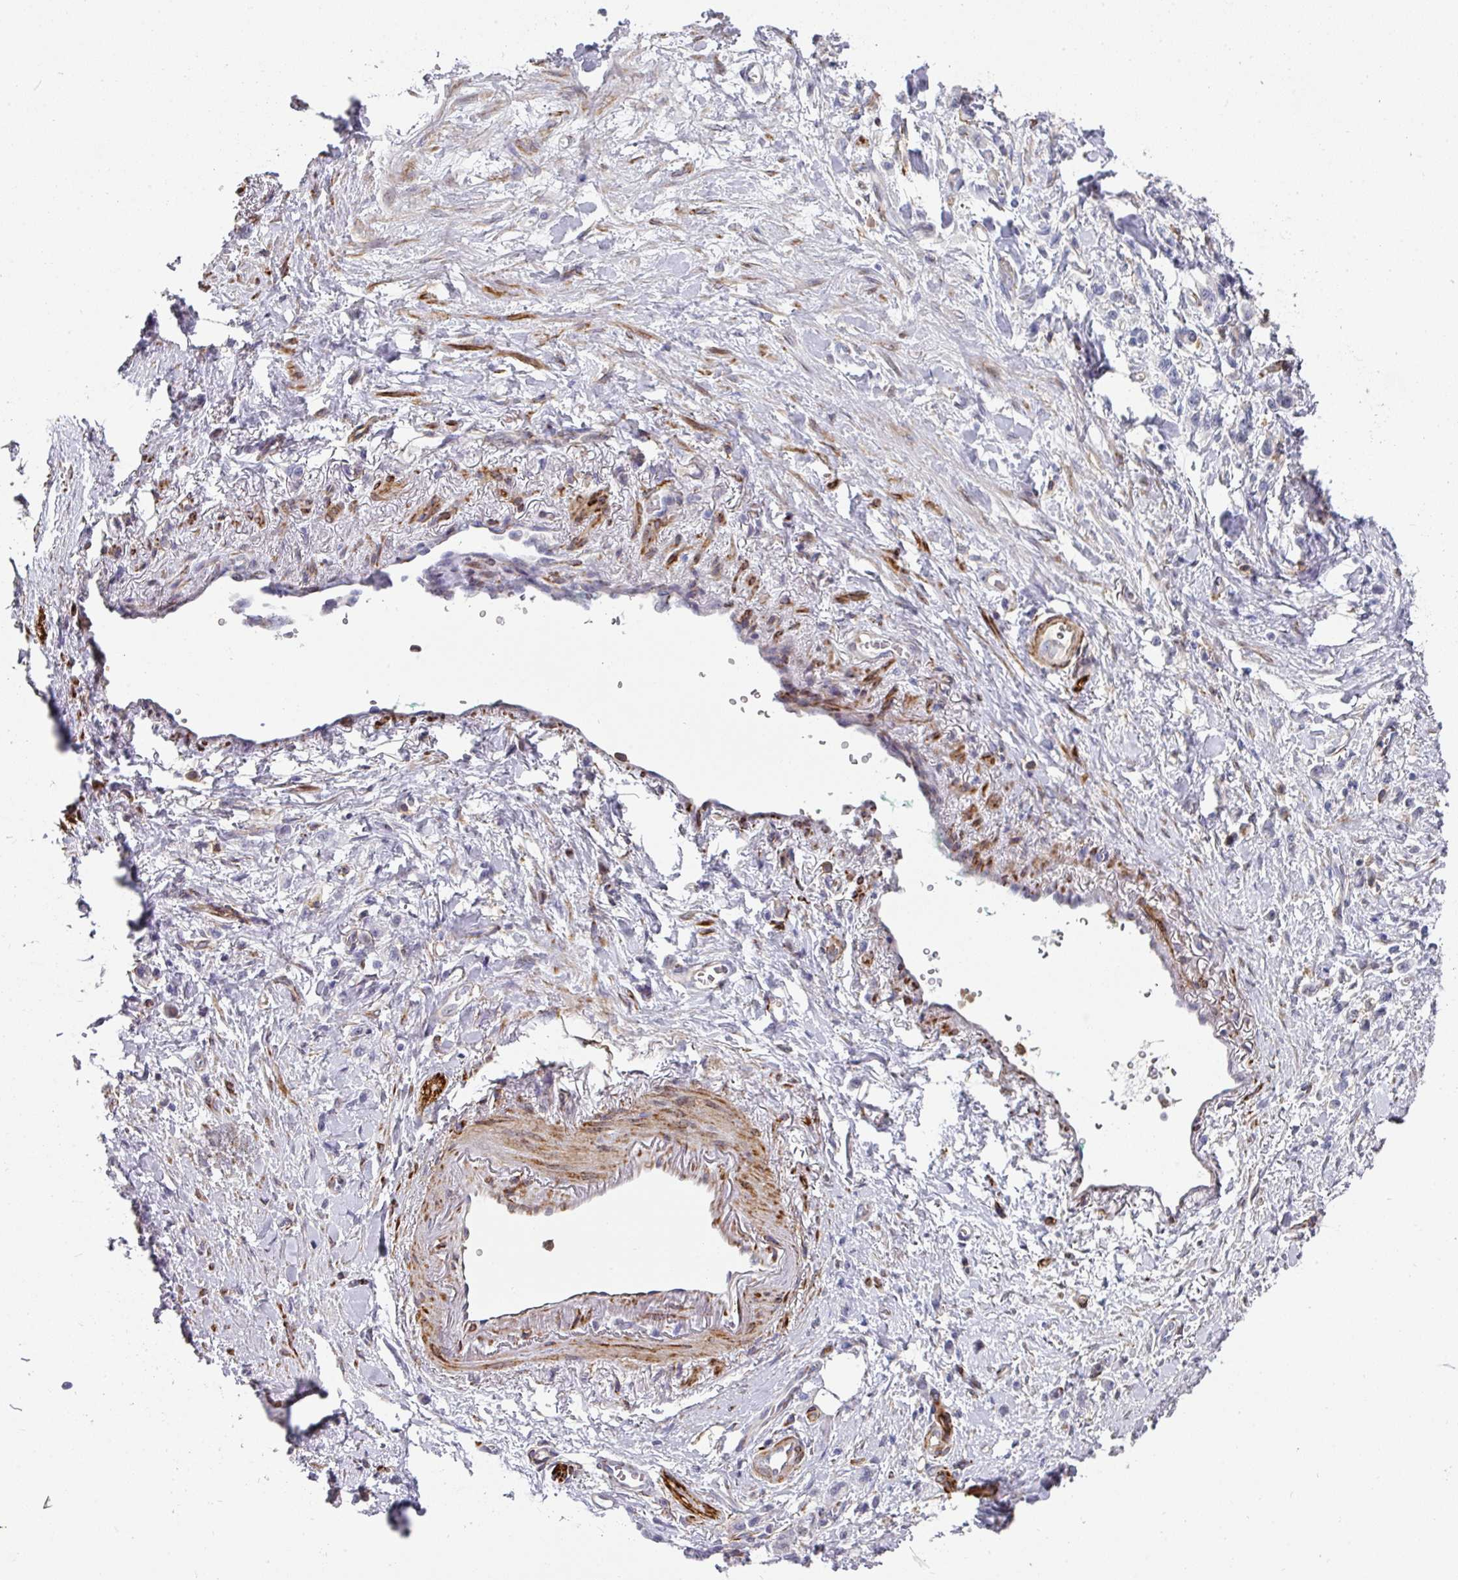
{"staining": {"intensity": "negative", "quantity": "none", "location": "none"}, "tissue": "stomach cancer", "cell_type": "Tumor cells", "image_type": "cancer", "snomed": [{"axis": "morphology", "description": "Adenocarcinoma, NOS"}, {"axis": "topography", "description": "Stomach"}], "caption": "Immunohistochemistry (IHC) histopathology image of neoplastic tissue: human stomach cancer stained with DAB (3,3'-diaminobenzidine) reveals no significant protein expression in tumor cells. (Brightfield microscopy of DAB immunohistochemistry (IHC) at high magnification).", "gene": "BEND5", "patient": {"sex": "male", "age": 77}}